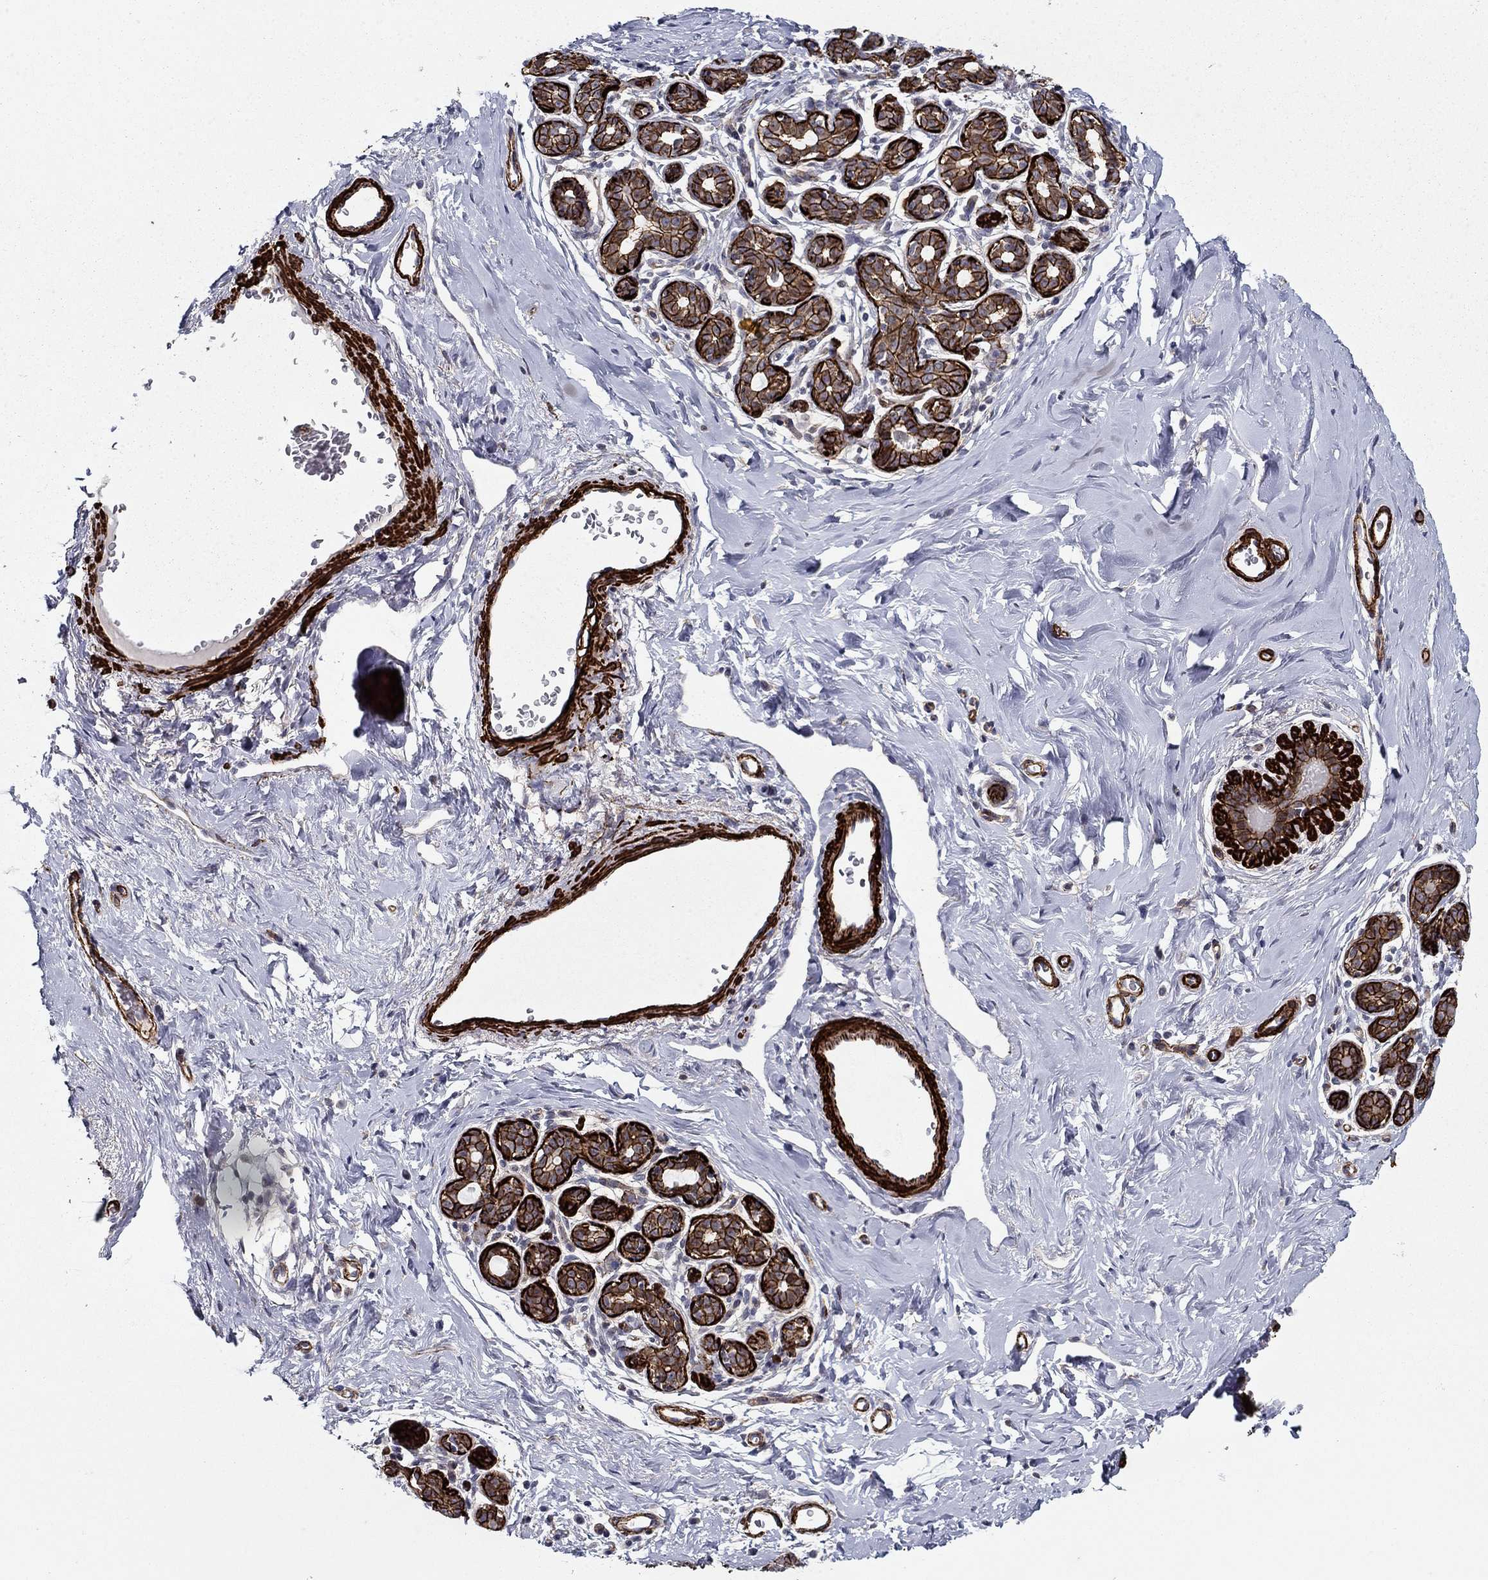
{"staining": {"intensity": "negative", "quantity": "none", "location": "none"}, "tissue": "breast", "cell_type": "Adipocytes", "image_type": "normal", "snomed": [{"axis": "morphology", "description": "Normal tissue, NOS"}, {"axis": "topography", "description": "Skin"}, {"axis": "topography", "description": "Breast"}], "caption": "Immunohistochemistry (IHC) histopathology image of benign breast stained for a protein (brown), which shows no staining in adipocytes.", "gene": "KRBA1", "patient": {"sex": "female", "age": 43}}